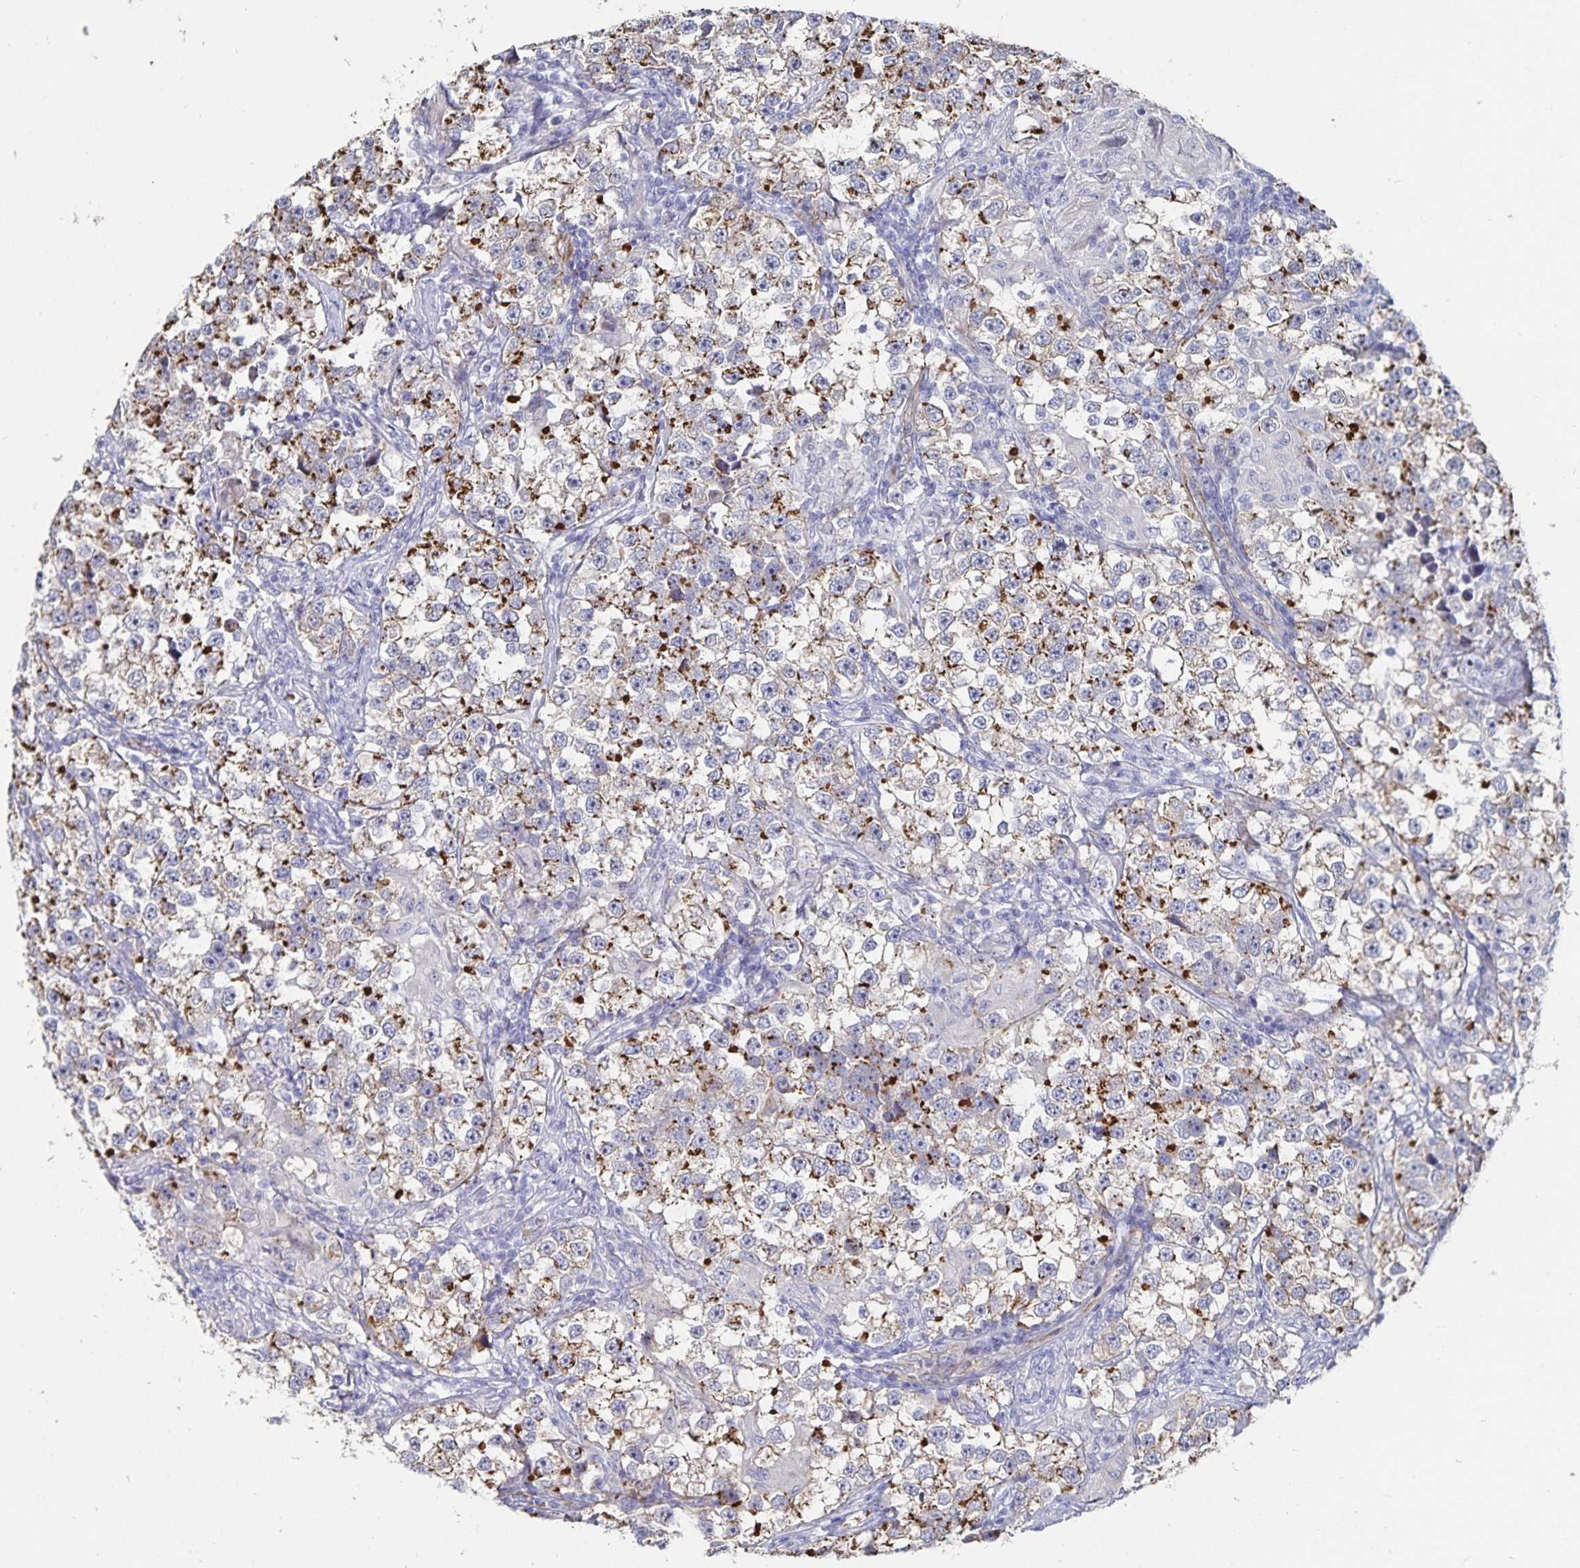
{"staining": {"intensity": "strong", "quantity": "25%-75%", "location": "cytoplasmic/membranous"}, "tissue": "testis cancer", "cell_type": "Tumor cells", "image_type": "cancer", "snomed": [{"axis": "morphology", "description": "Seminoma, NOS"}, {"axis": "topography", "description": "Testis"}], "caption": "The image reveals staining of testis cancer (seminoma), revealing strong cytoplasmic/membranous protein positivity (brown color) within tumor cells.", "gene": "SSTR1", "patient": {"sex": "male", "age": 46}}